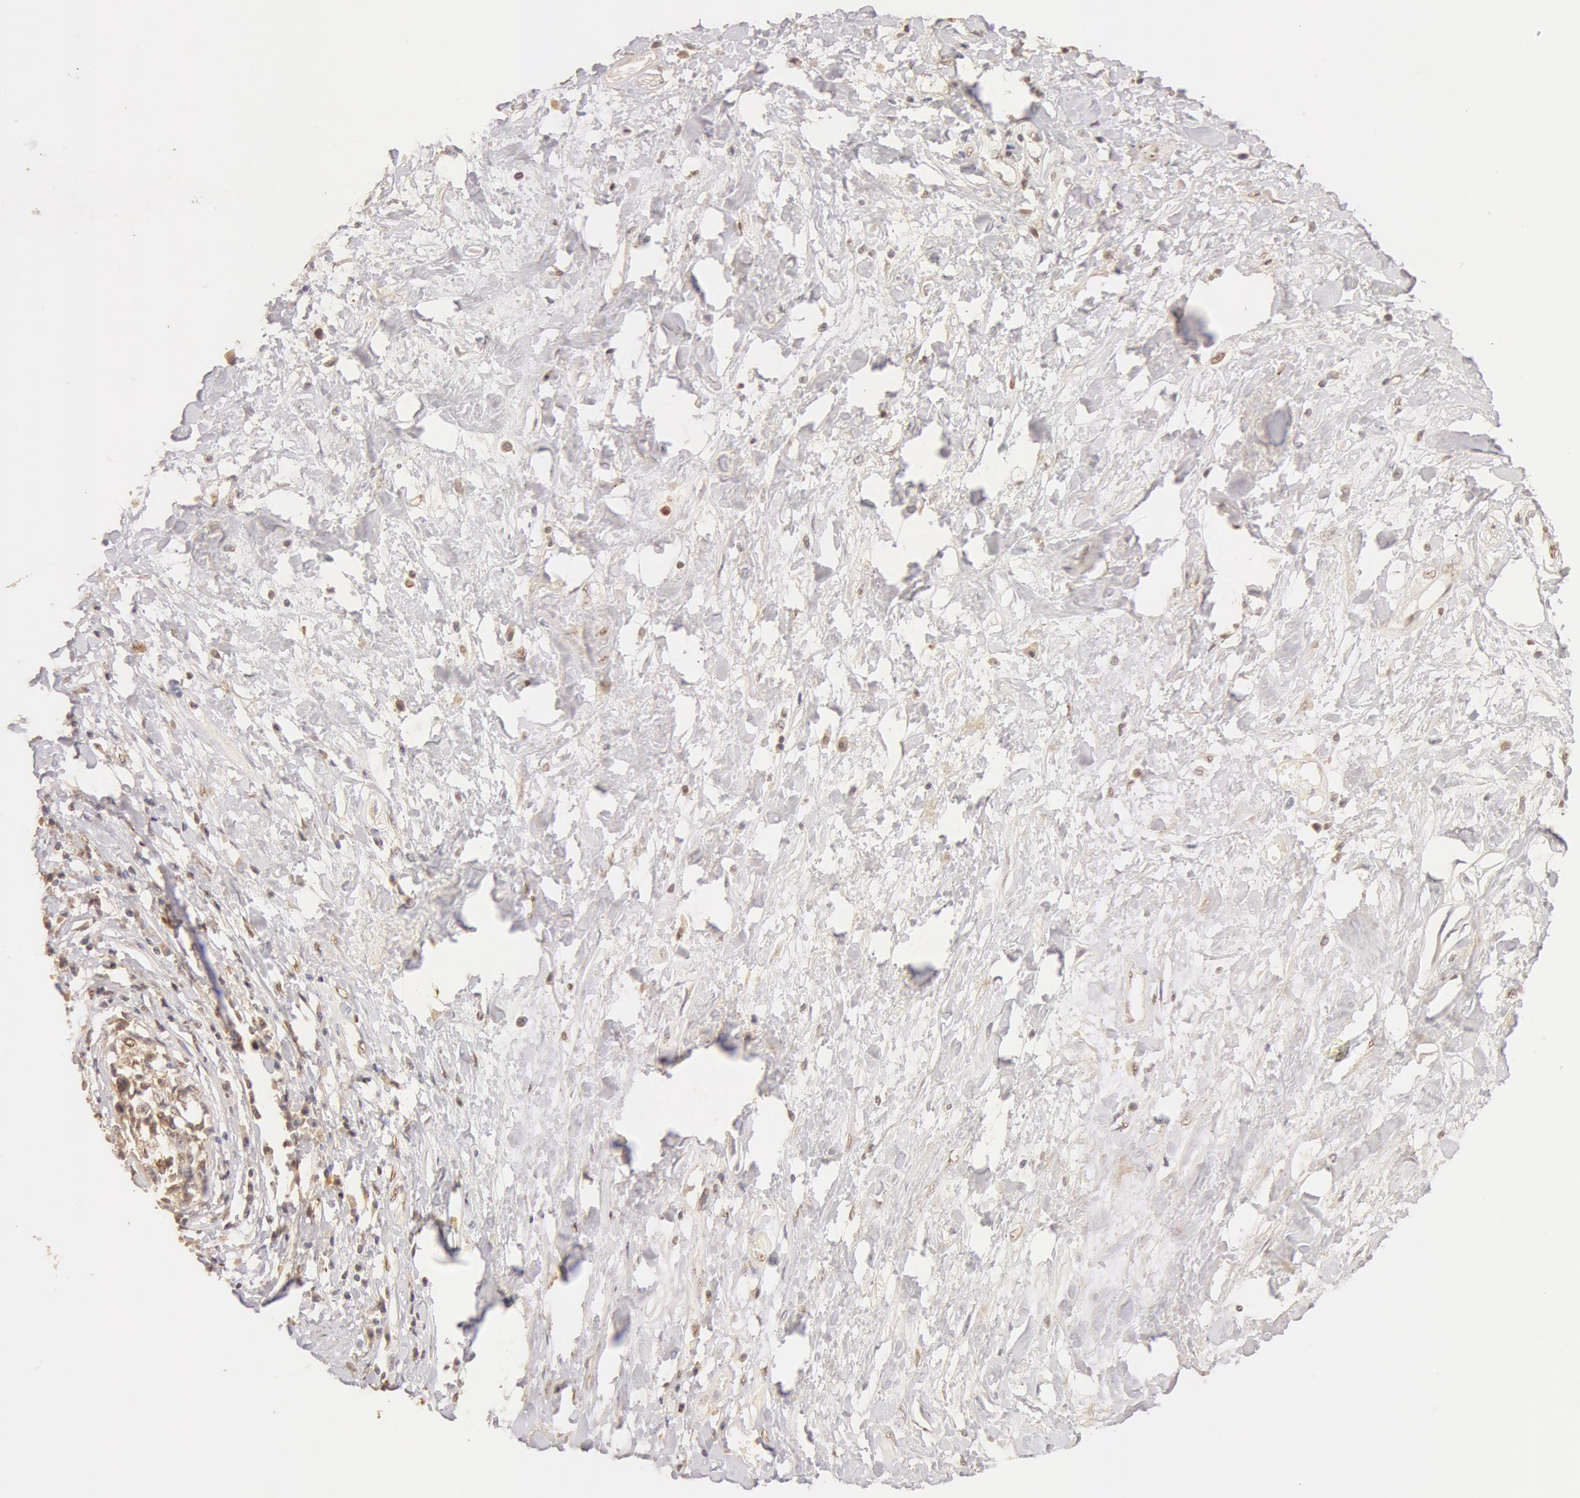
{"staining": {"intensity": "weak", "quantity": ">75%", "location": "cytoplasmic/membranous,nuclear"}, "tissue": "cervical cancer", "cell_type": "Tumor cells", "image_type": "cancer", "snomed": [{"axis": "morphology", "description": "Squamous cell carcinoma, NOS"}, {"axis": "topography", "description": "Cervix"}], "caption": "Cervical cancer (squamous cell carcinoma) was stained to show a protein in brown. There is low levels of weak cytoplasmic/membranous and nuclear positivity in about >75% of tumor cells.", "gene": "SNRNP70", "patient": {"sex": "female", "age": 57}}